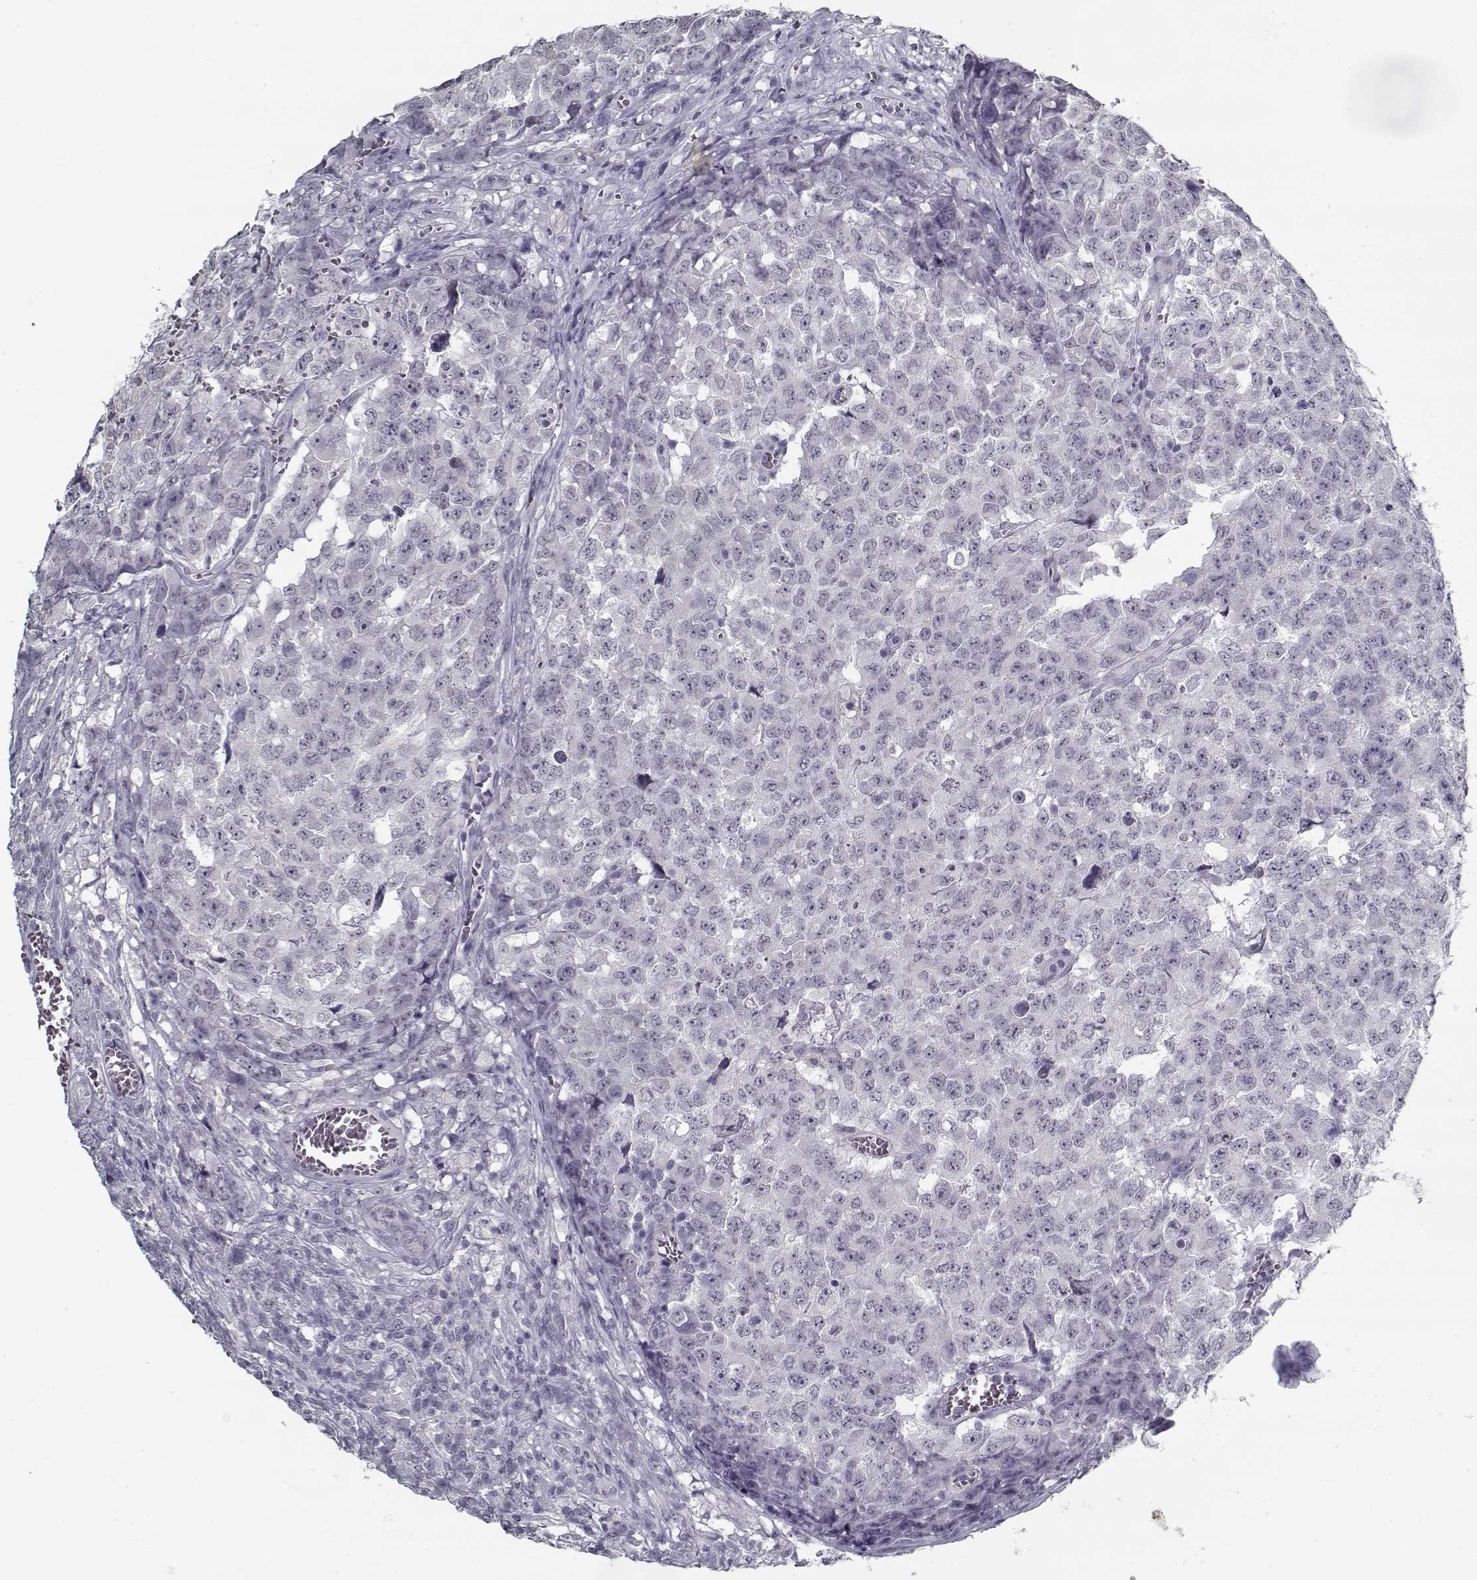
{"staining": {"intensity": "negative", "quantity": "none", "location": "none"}, "tissue": "testis cancer", "cell_type": "Tumor cells", "image_type": "cancer", "snomed": [{"axis": "morphology", "description": "Carcinoma, Embryonal, NOS"}, {"axis": "topography", "description": "Testis"}], "caption": "Tumor cells show no significant positivity in testis cancer.", "gene": "RNF32", "patient": {"sex": "male", "age": 23}}